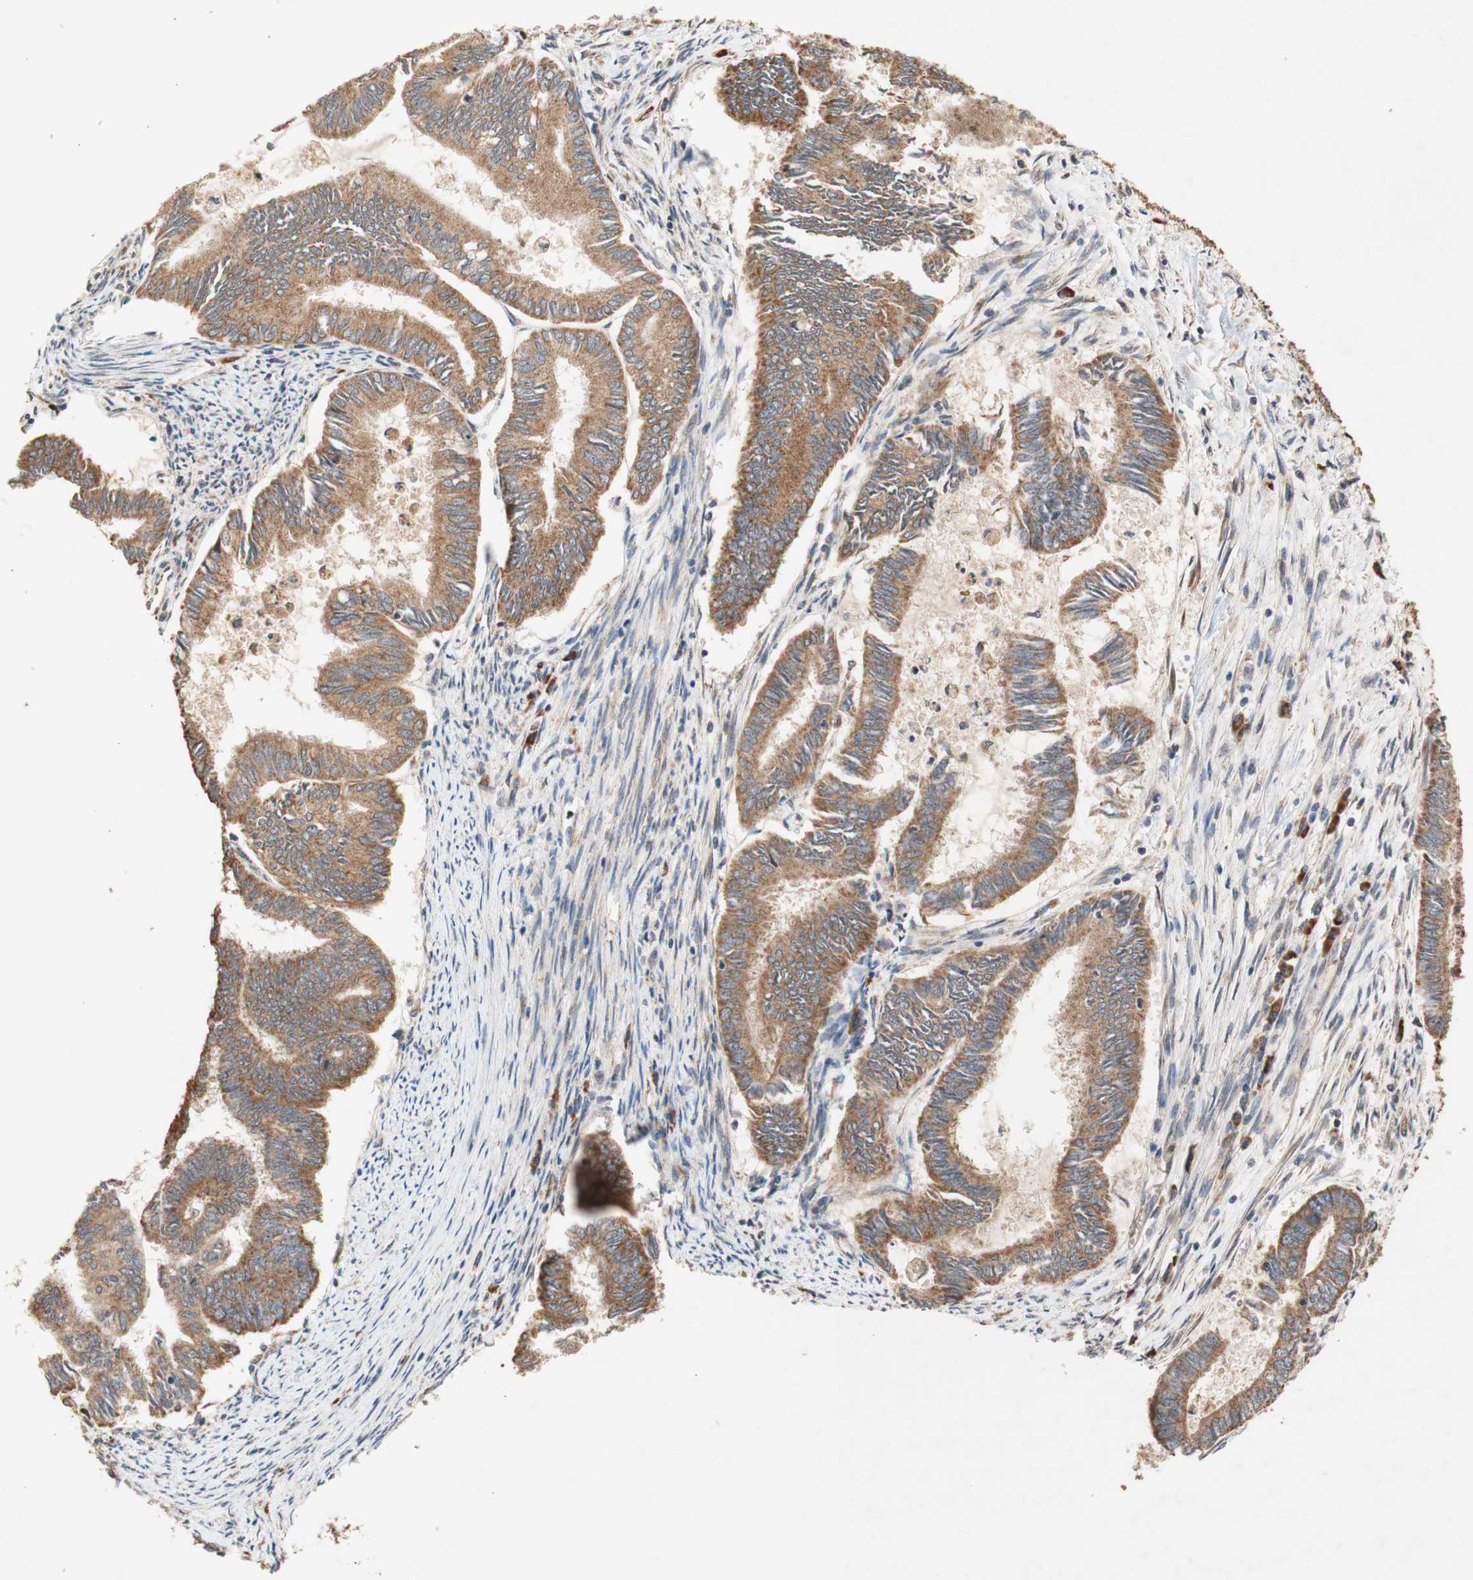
{"staining": {"intensity": "moderate", "quantity": ">75%", "location": "cytoplasmic/membranous"}, "tissue": "endometrial cancer", "cell_type": "Tumor cells", "image_type": "cancer", "snomed": [{"axis": "morphology", "description": "Adenocarcinoma, NOS"}, {"axis": "topography", "description": "Endometrium"}], "caption": "Endometrial cancer was stained to show a protein in brown. There is medium levels of moderate cytoplasmic/membranous expression in about >75% of tumor cells. (brown staining indicates protein expression, while blue staining denotes nuclei).", "gene": "DDOST", "patient": {"sex": "female", "age": 86}}